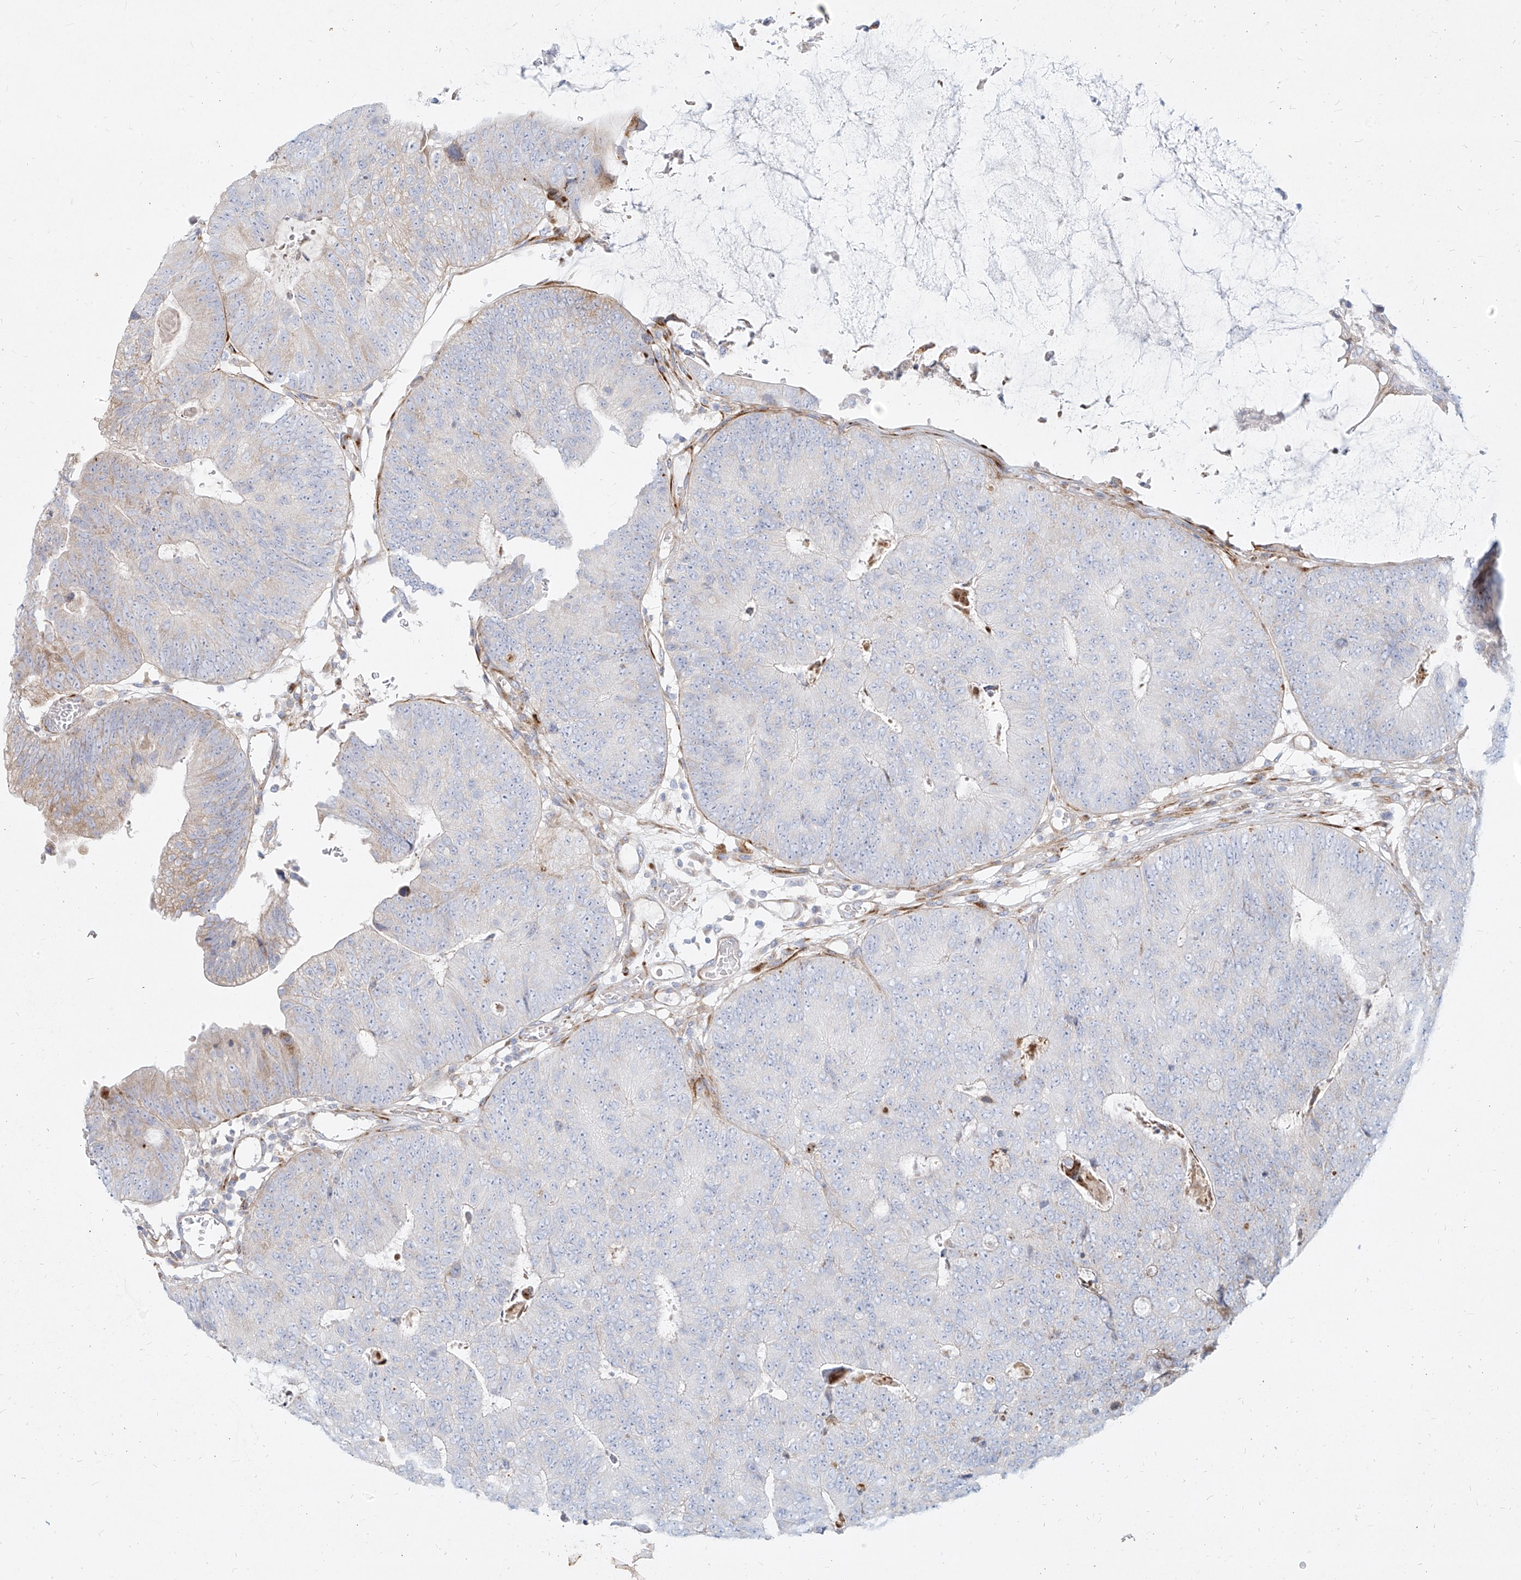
{"staining": {"intensity": "negative", "quantity": "none", "location": "none"}, "tissue": "colorectal cancer", "cell_type": "Tumor cells", "image_type": "cancer", "snomed": [{"axis": "morphology", "description": "Adenocarcinoma, NOS"}, {"axis": "topography", "description": "Colon"}], "caption": "Colorectal adenocarcinoma was stained to show a protein in brown. There is no significant staining in tumor cells.", "gene": "MTX2", "patient": {"sex": "female", "age": 67}}